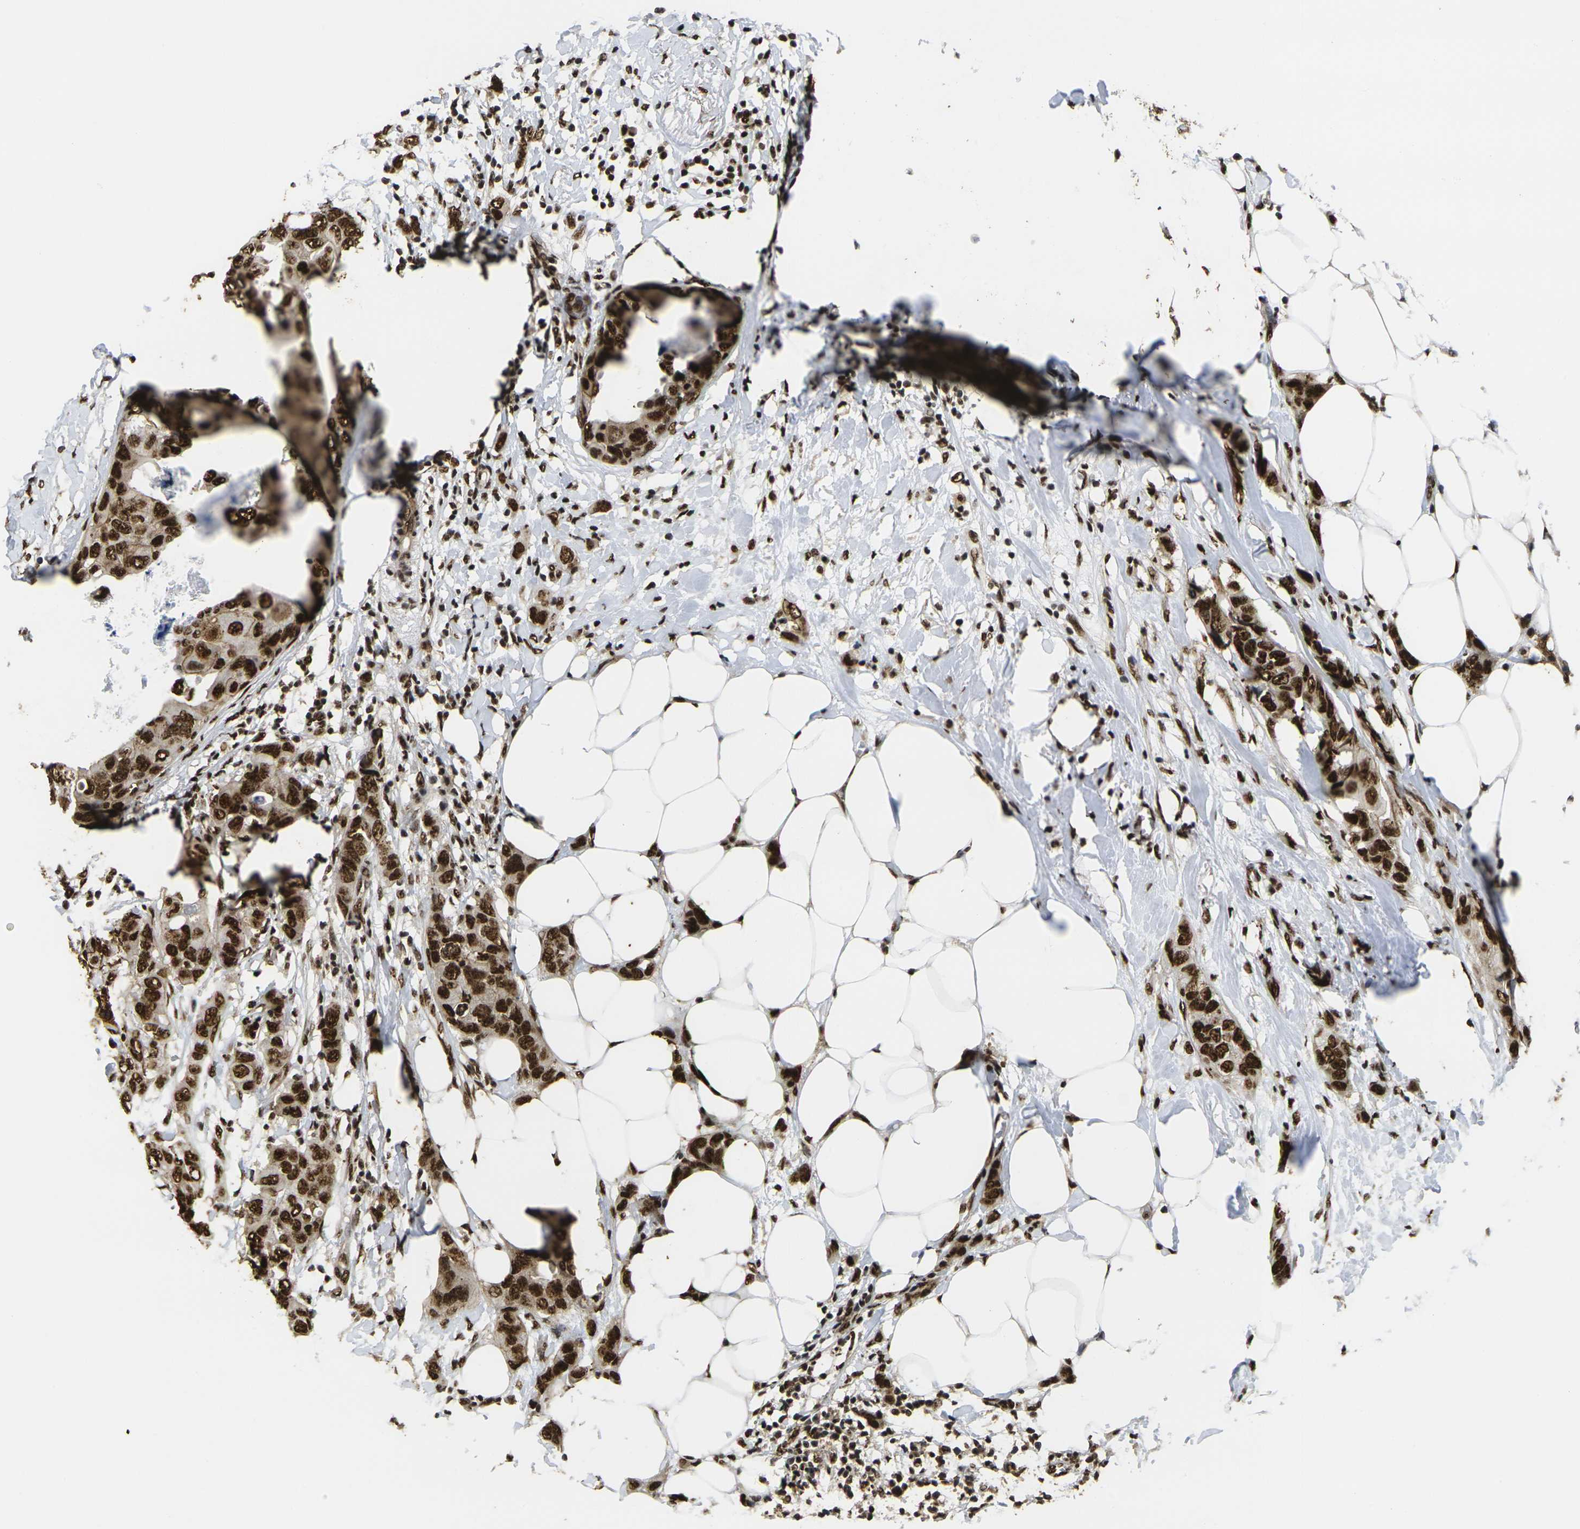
{"staining": {"intensity": "strong", "quantity": ">75%", "location": "nuclear"}, "tissue": "breast cancer", "cell_type": "Tumor cells", "image_type": "cancer", "snomed": [{"axis": "morphology", "description": "Duct carcinoma"}, {"axis": "topography", "description": "Breast"}], "caption": "The micrograph shows immunohistochemical staining of breast infiltrating ductal carcinoma. There is strong nuclear positivity is appreciated in approximately >75% of tumor cells. Nuclei are stained in blue.", "gene": "SMARCC1", "patient": {"sex": "female", "age": 50}}